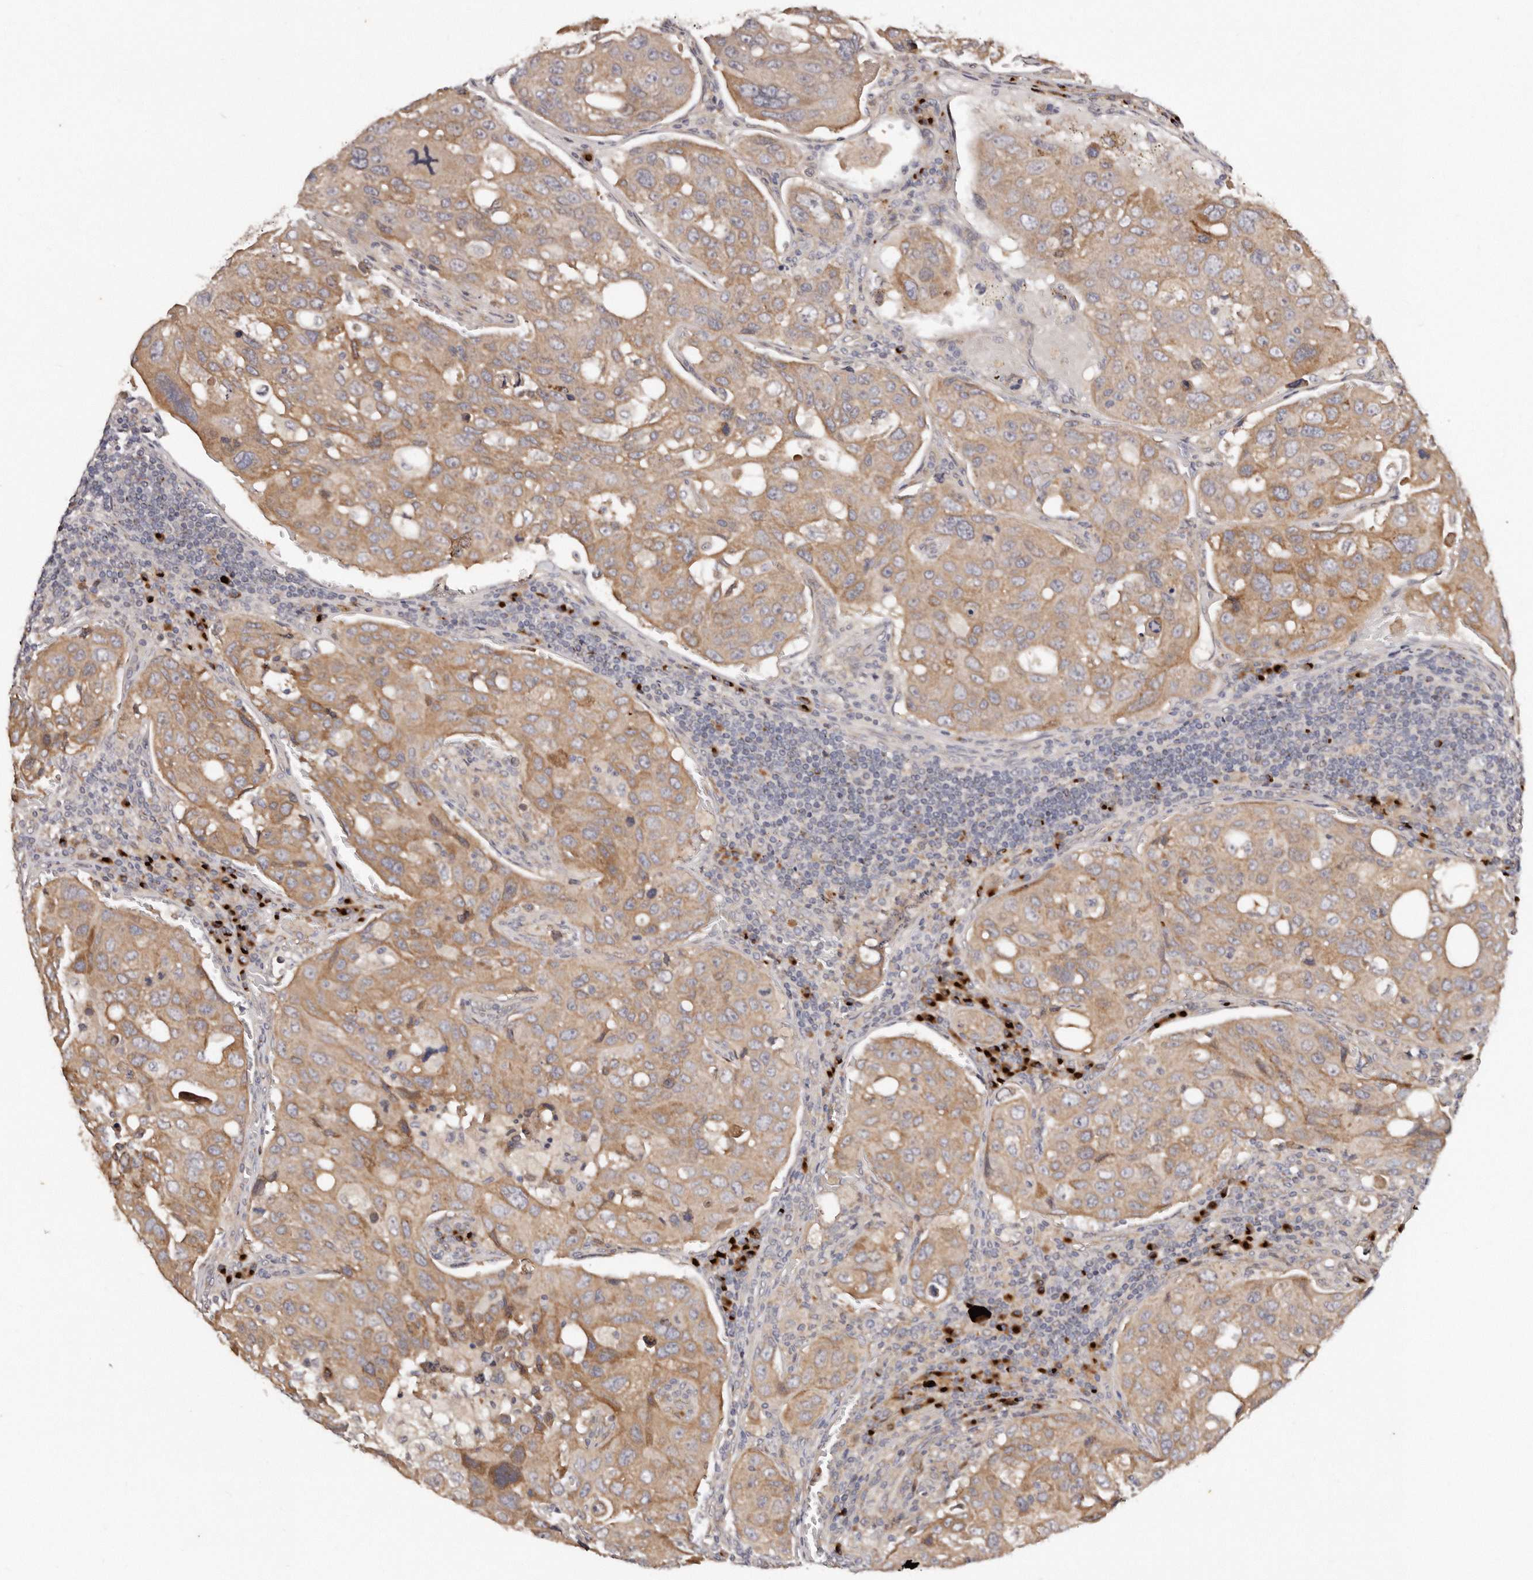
{"staining": {"intensity": "moderate", "quantity": ">75%", "location": "cytoplasmic/membranous"}, "tissue": "urothelial cancer", "cell_type": "Tumor cells", "image_type": "cancer", "snomed": [{"axis": "morphology", "description": "Urothelial carcinoma, High grade"}, {"axis": "topography", "description": "Lymph node"}, {"axis": "topography", "description": "Urinary bladder"}], "caption": "High-magnification brightfield microscopy of urothelial cancer stained with DAB (3,3'-diaminobenzidine) (brown) and counterstained with hematoxylin (blue). tumor cells exhibit moderate cytoplasmic/membranous positivity is appreciated in about>75% of cells. (IHC, brightfield microscopy, high magnification).", "gene": "DACT2", "patient": {"sex": "male", "age": 51}}